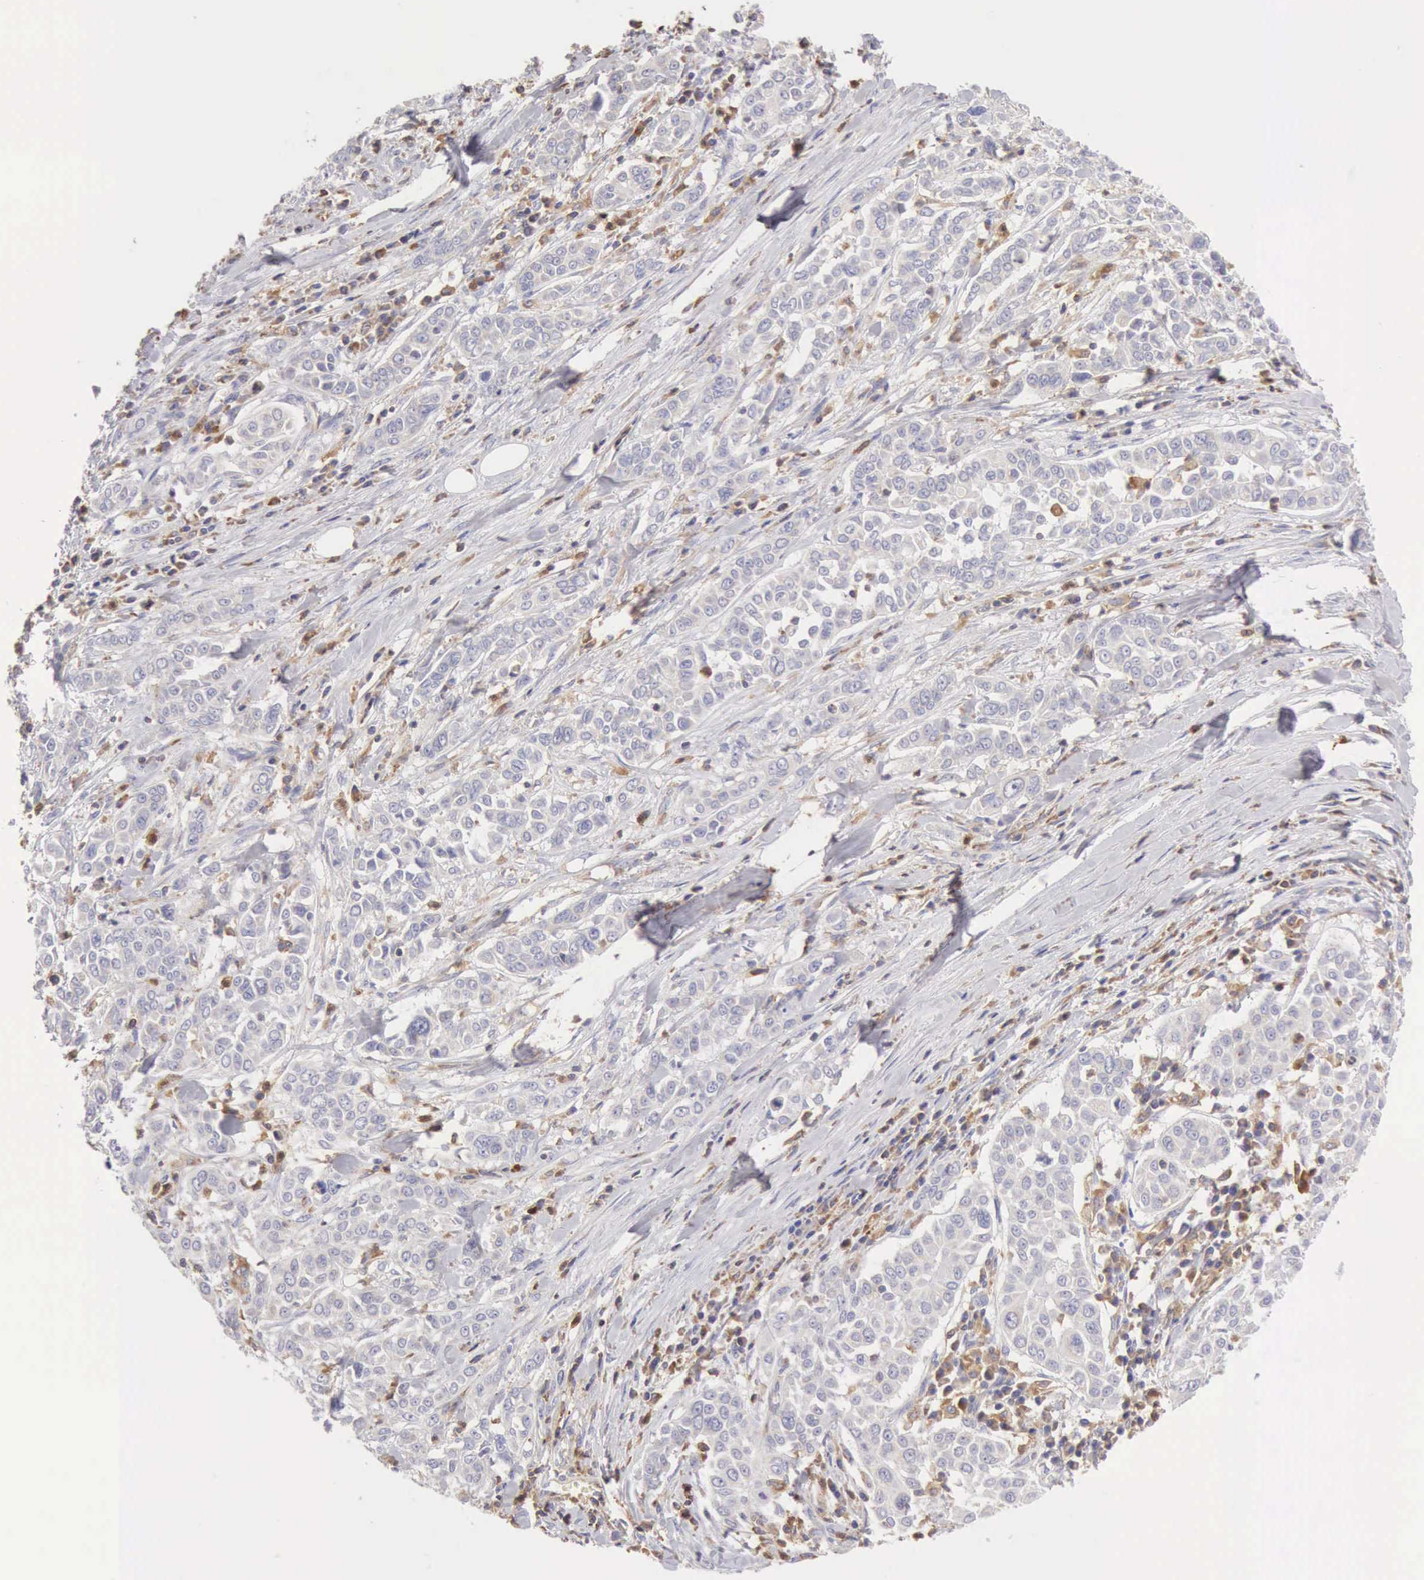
{"staining": {"intensity": "negative", "quantity": "none", "location": "none"}, "tissue": "pancreatic cancer", "cell_type": "Tumor cells", "image_type": "cancer", "snomed": [{"axis": "morphology", "description": "Adenocarcinoma, NOS"}, {"axis": "topography", "description": "Pancreas"}], "caption": "The immunohistochemistry (IHC) image has no significant expression in tumor cells of pancreatic cancer (adenocarcinoma) tissue.", "gene": "ARHGAP4", "patient": {"sex": "female", "age": 52}}